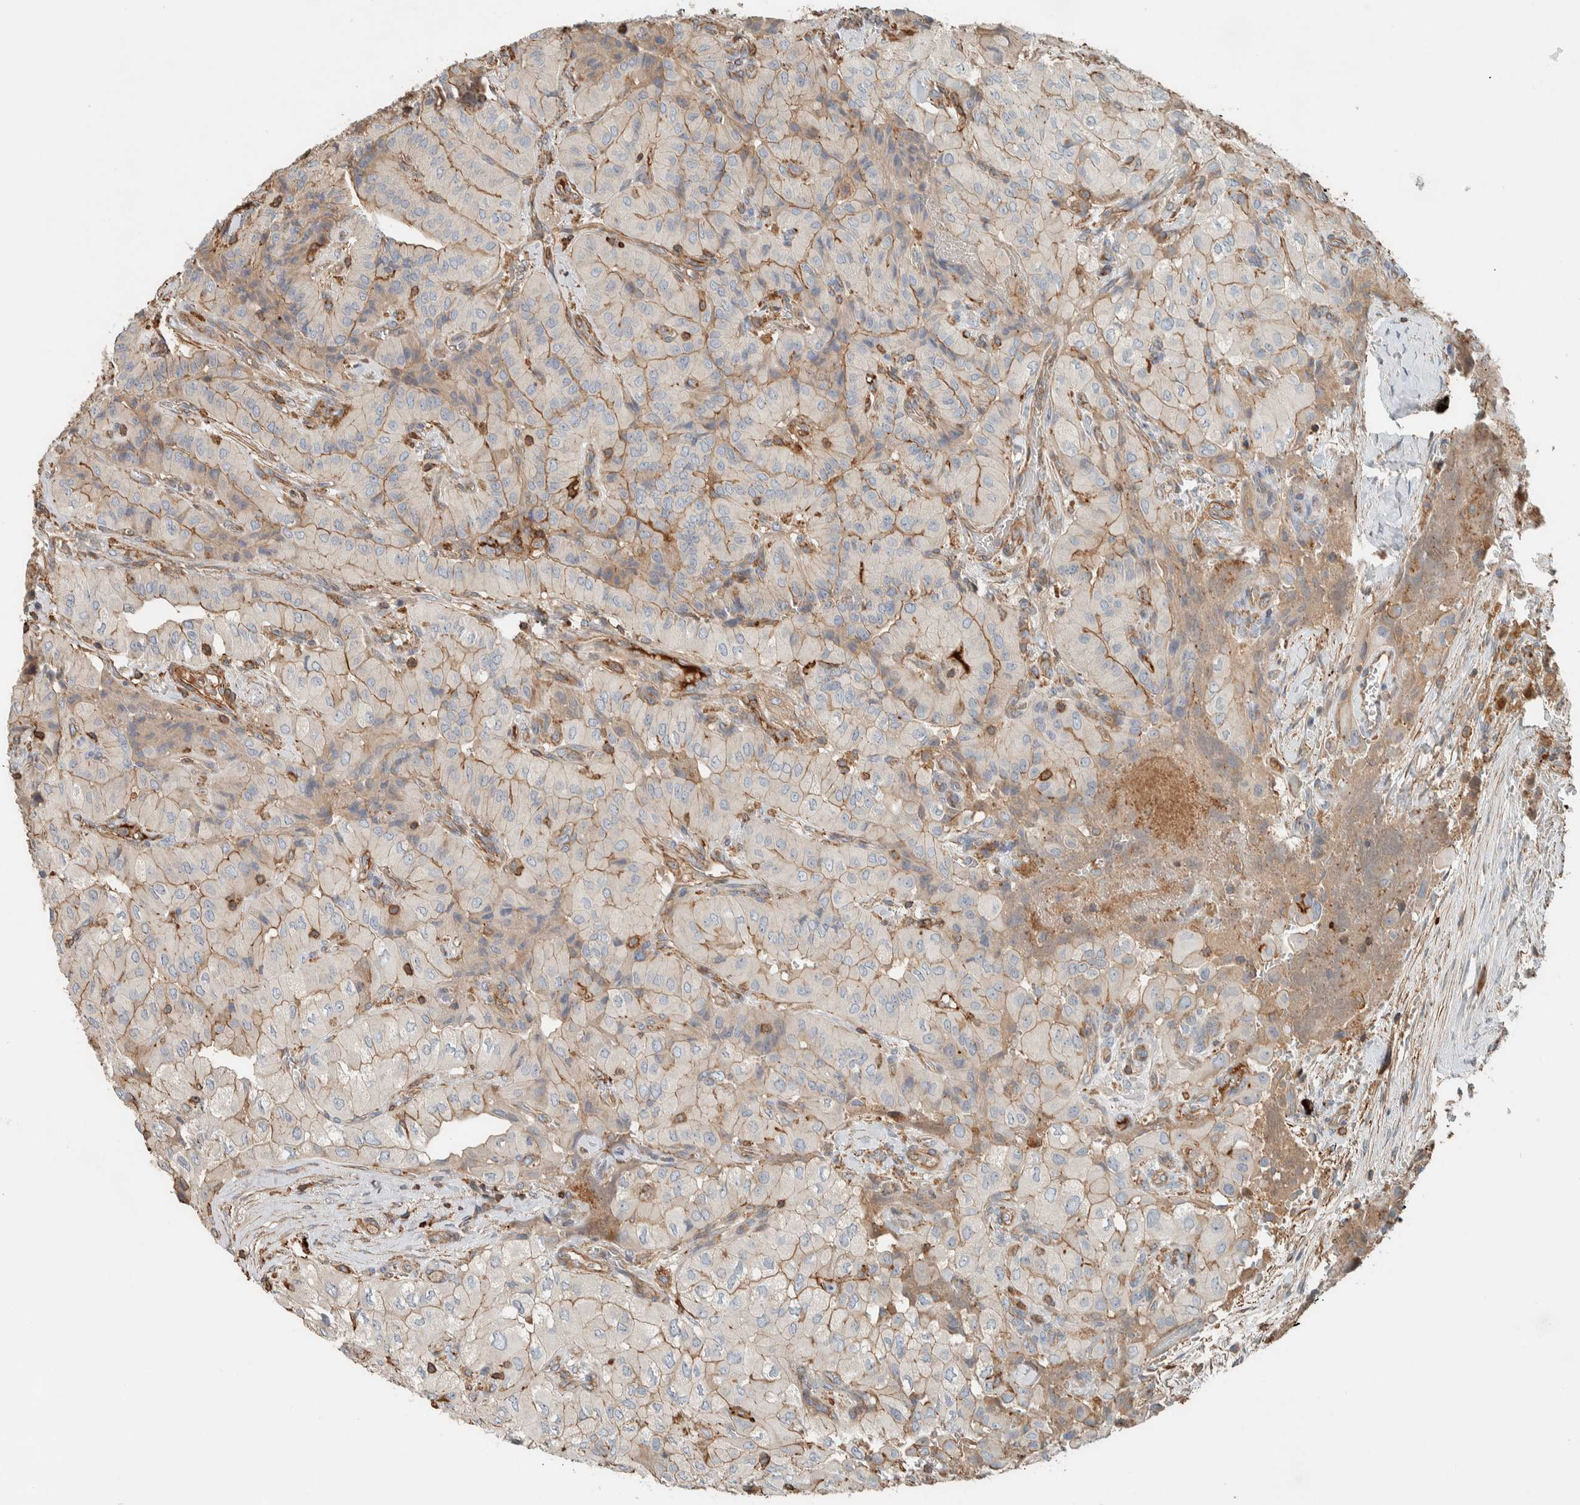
{"staining": {"intensity": "moderate", "quantity": "25%-75%", "location": "cytoplasmic/membranous"}, "tissue": "thyroid cancer", "cell_type": "Tumor cells", "image_type": "cancer", "snomed": [{"axis": "morphology", "description": "Papillary adenocarcinoma, NOS"}, {"axis": "topography", "description": "Thyroid gland"}], "caption": "Human papillary adenocarcinoma (thyroid) stained with a brown dye demonstrates moderate cytoplasmic/membranous positive positivity in about 25%-75% of tumor cells.", "gene": "CTBP2", "patient": {"sex": "female", "age": 59}}